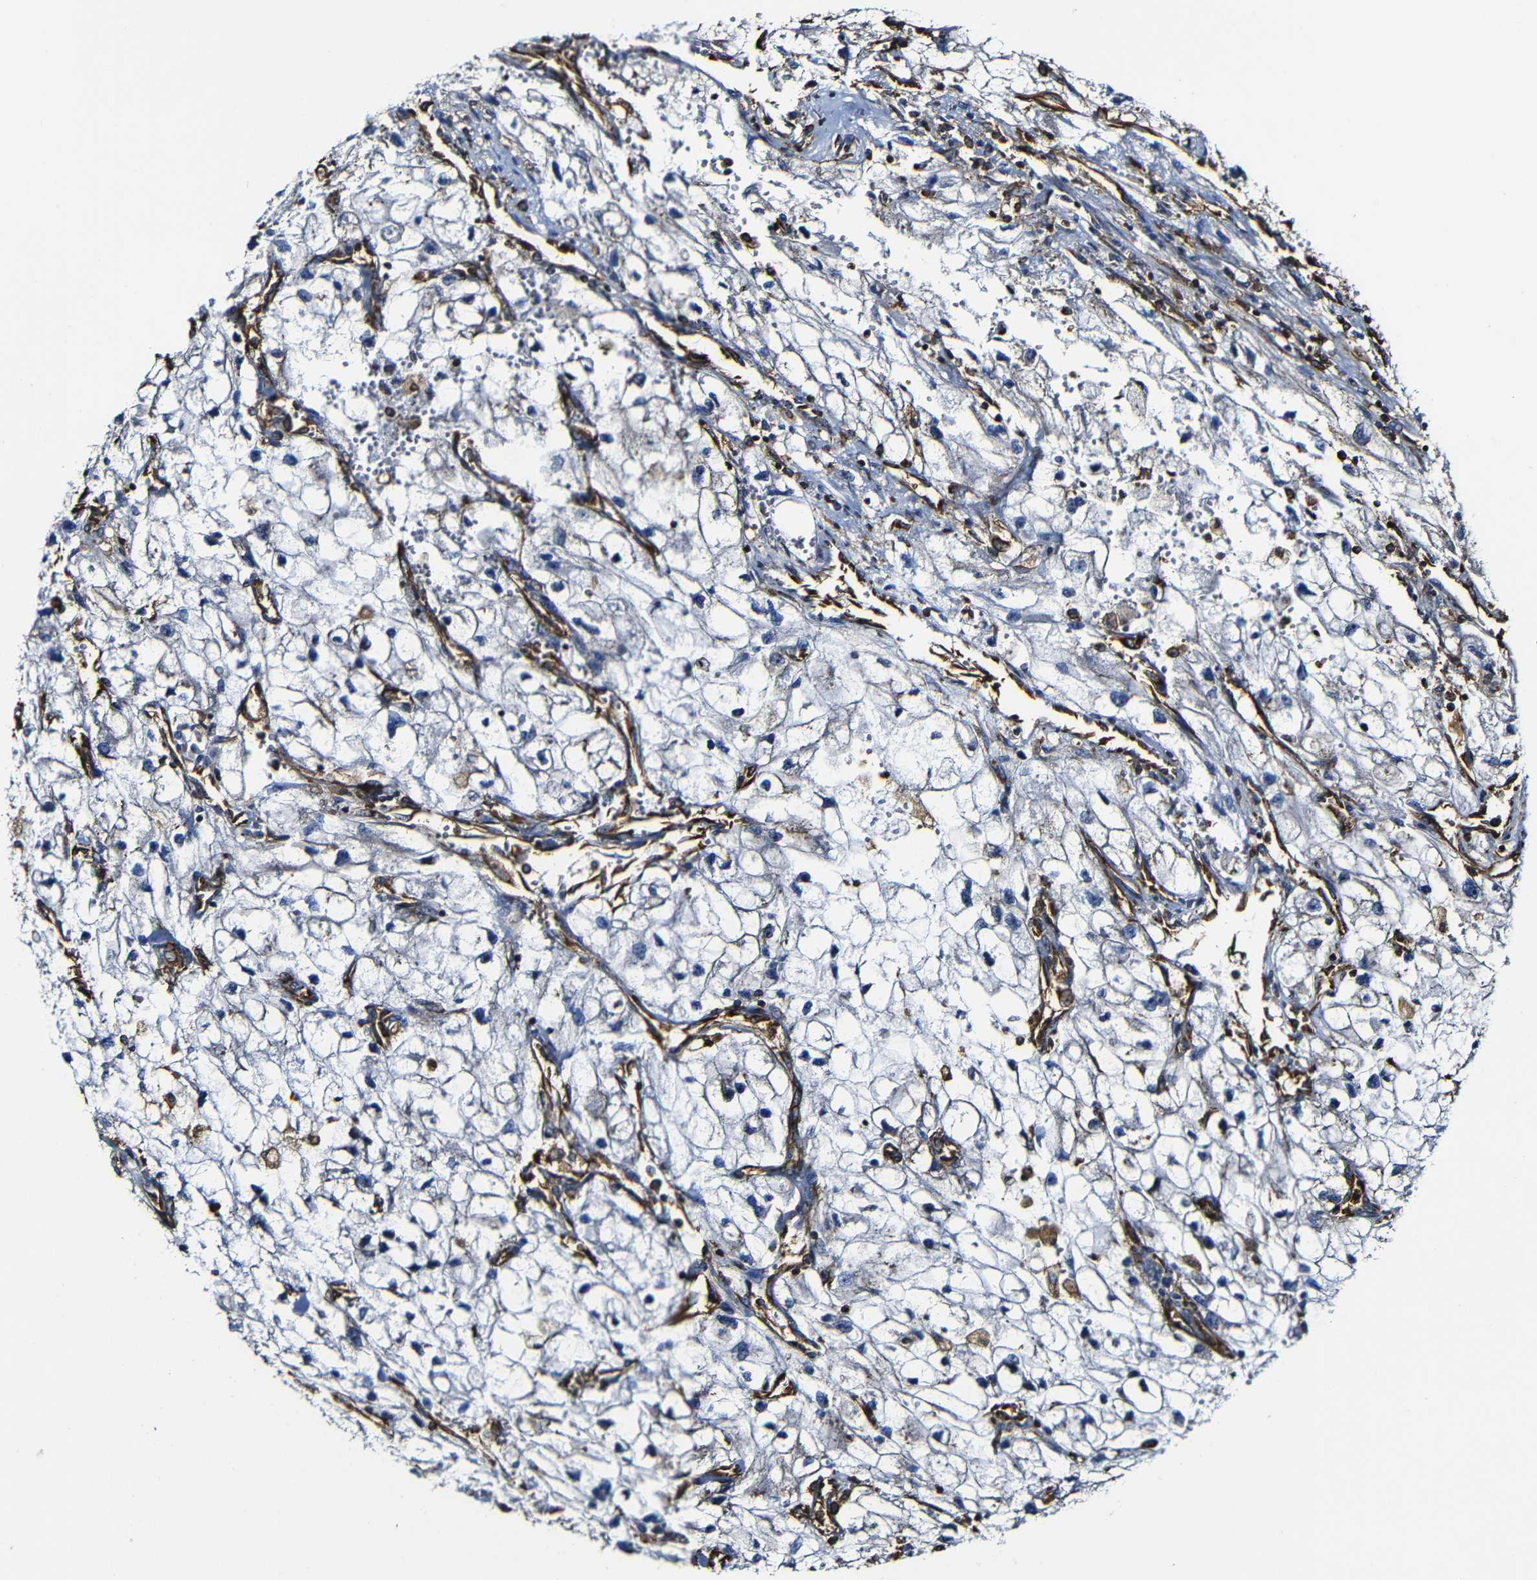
{"staining": {"intensity": "negative", "quantity": "none", "location": "none"}, "tissue": "renal cancer", "cell_type": "Tumor cells", "image_type": "cancer", "snomed": [{"axis": "morphology", "description": "Adenocarcinoma, NOS"}, {"axis": "topography", "description": "Kidney"}], "caption": "A micrograph of human renal cancer is negative for staining in tumor cells. Brightfield microscopy of IHC stained with DAB (brown) and hematoxylin (blue), captured at high magnification.", "gene": "MSN", "patient": {"sex": "female", "age": 70}}